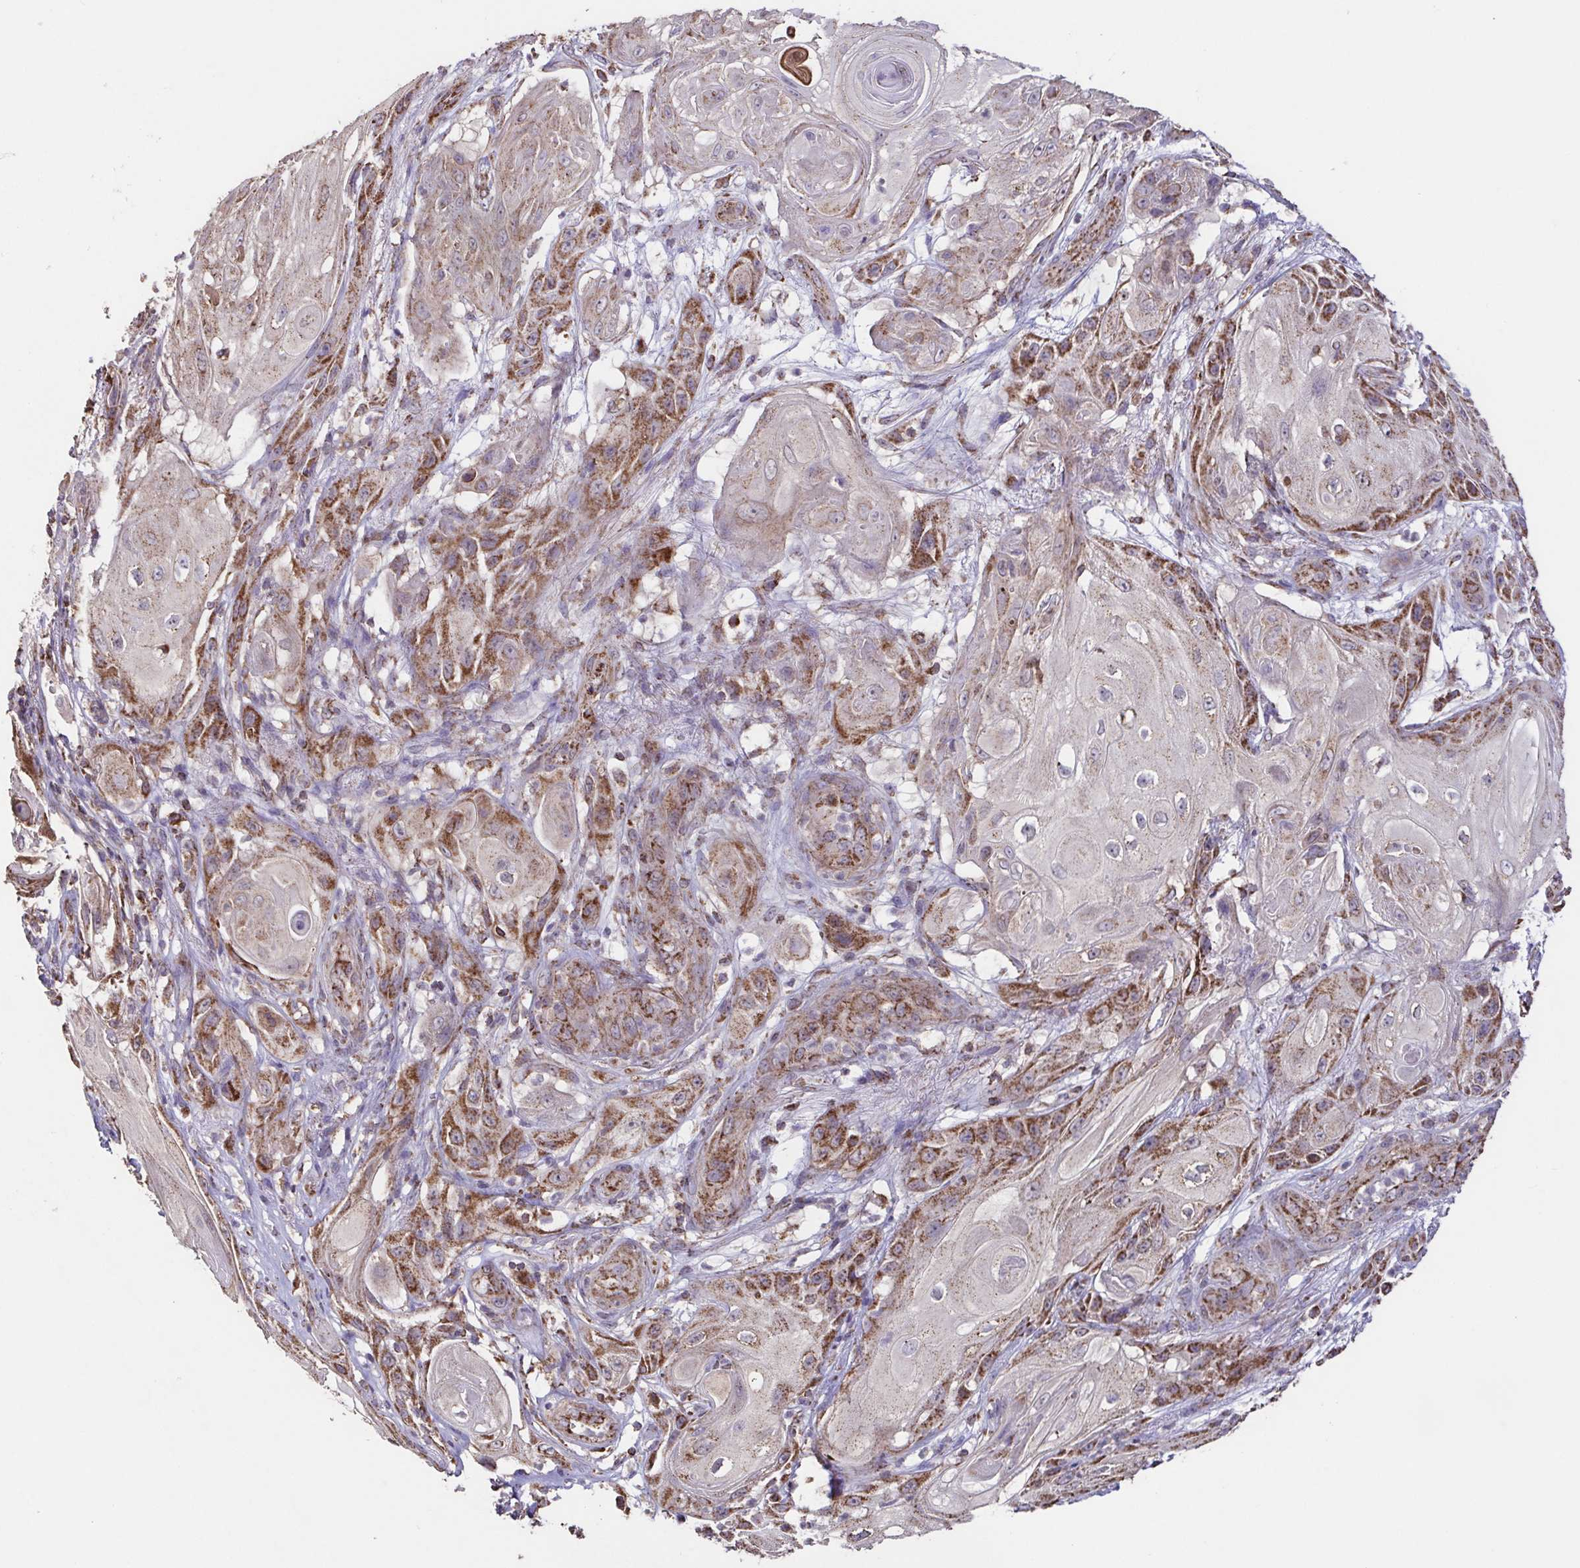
{"staining": {"intensity": "moderate", "quantity": "25%-75%", "location": "cytoplasmic/membranous"}, "tissue": "skin cancer", "cell_type": "Tumor cells", "image_type": "cancer", "snomed": [{"axis": "morphology", "description": "Squamous cell carcinoma, NOS"}, {"axis": "topography", "description": "Skin"}], "caption": "Immunohistochemistry (IHC) photomicrograph of skin cancer (squamous cell carcinoma) stained for a protein (brown), which exhibits medium levels of moderate cytoplasmic/membranous positivity in approximately 25%-75% of tumor cells.", "gene": "DIP2B", "patient": {"sex": "male", "age": 62}}